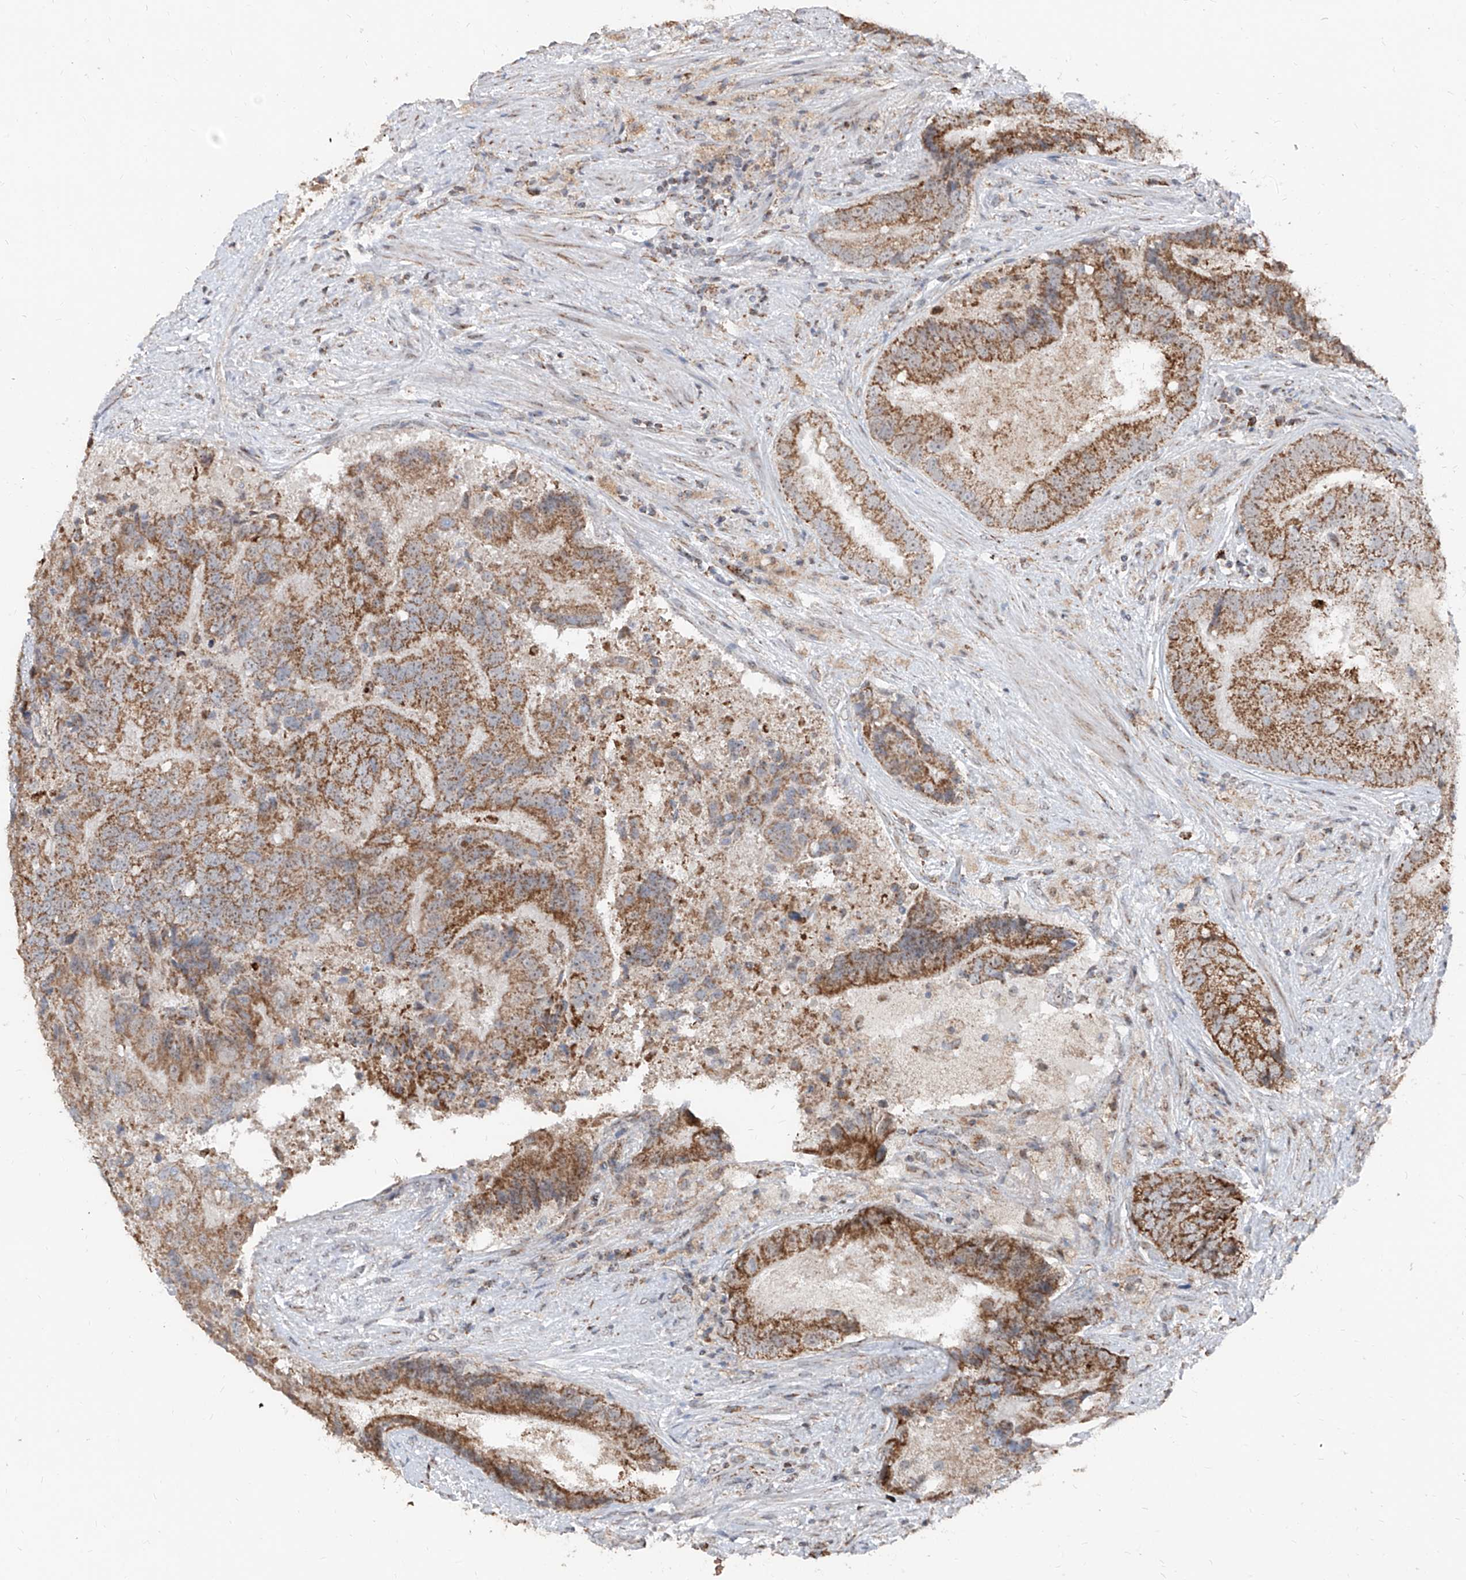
{"staining": {"intensity": "moderate", "quantity": ">75%", "location": "cytoplasmic/membranous"}, "tissue": "prostate cancer", "cell_type": "Tumor cells", "image_type": "cancer", "snomed": [{"axis": "morphology", "description": "Adenocarcinoma, High grade"}, {"axis": "topography", "description": "Prostate"}], "caption": "Immunohistochemistry (DAB (3,3'-diaminobenzidine)) staining of prostate cancer shows moderate cytoplasmic/membranous protein expression in approximately >75% of tumor cells. The staining is performed using DAB brown chromogen to label protein expression. The nuclei are counter-stained blue using hematoxylin.", "gene": "NDUFB3", "patient": {"sex": "male", "age": 70}}